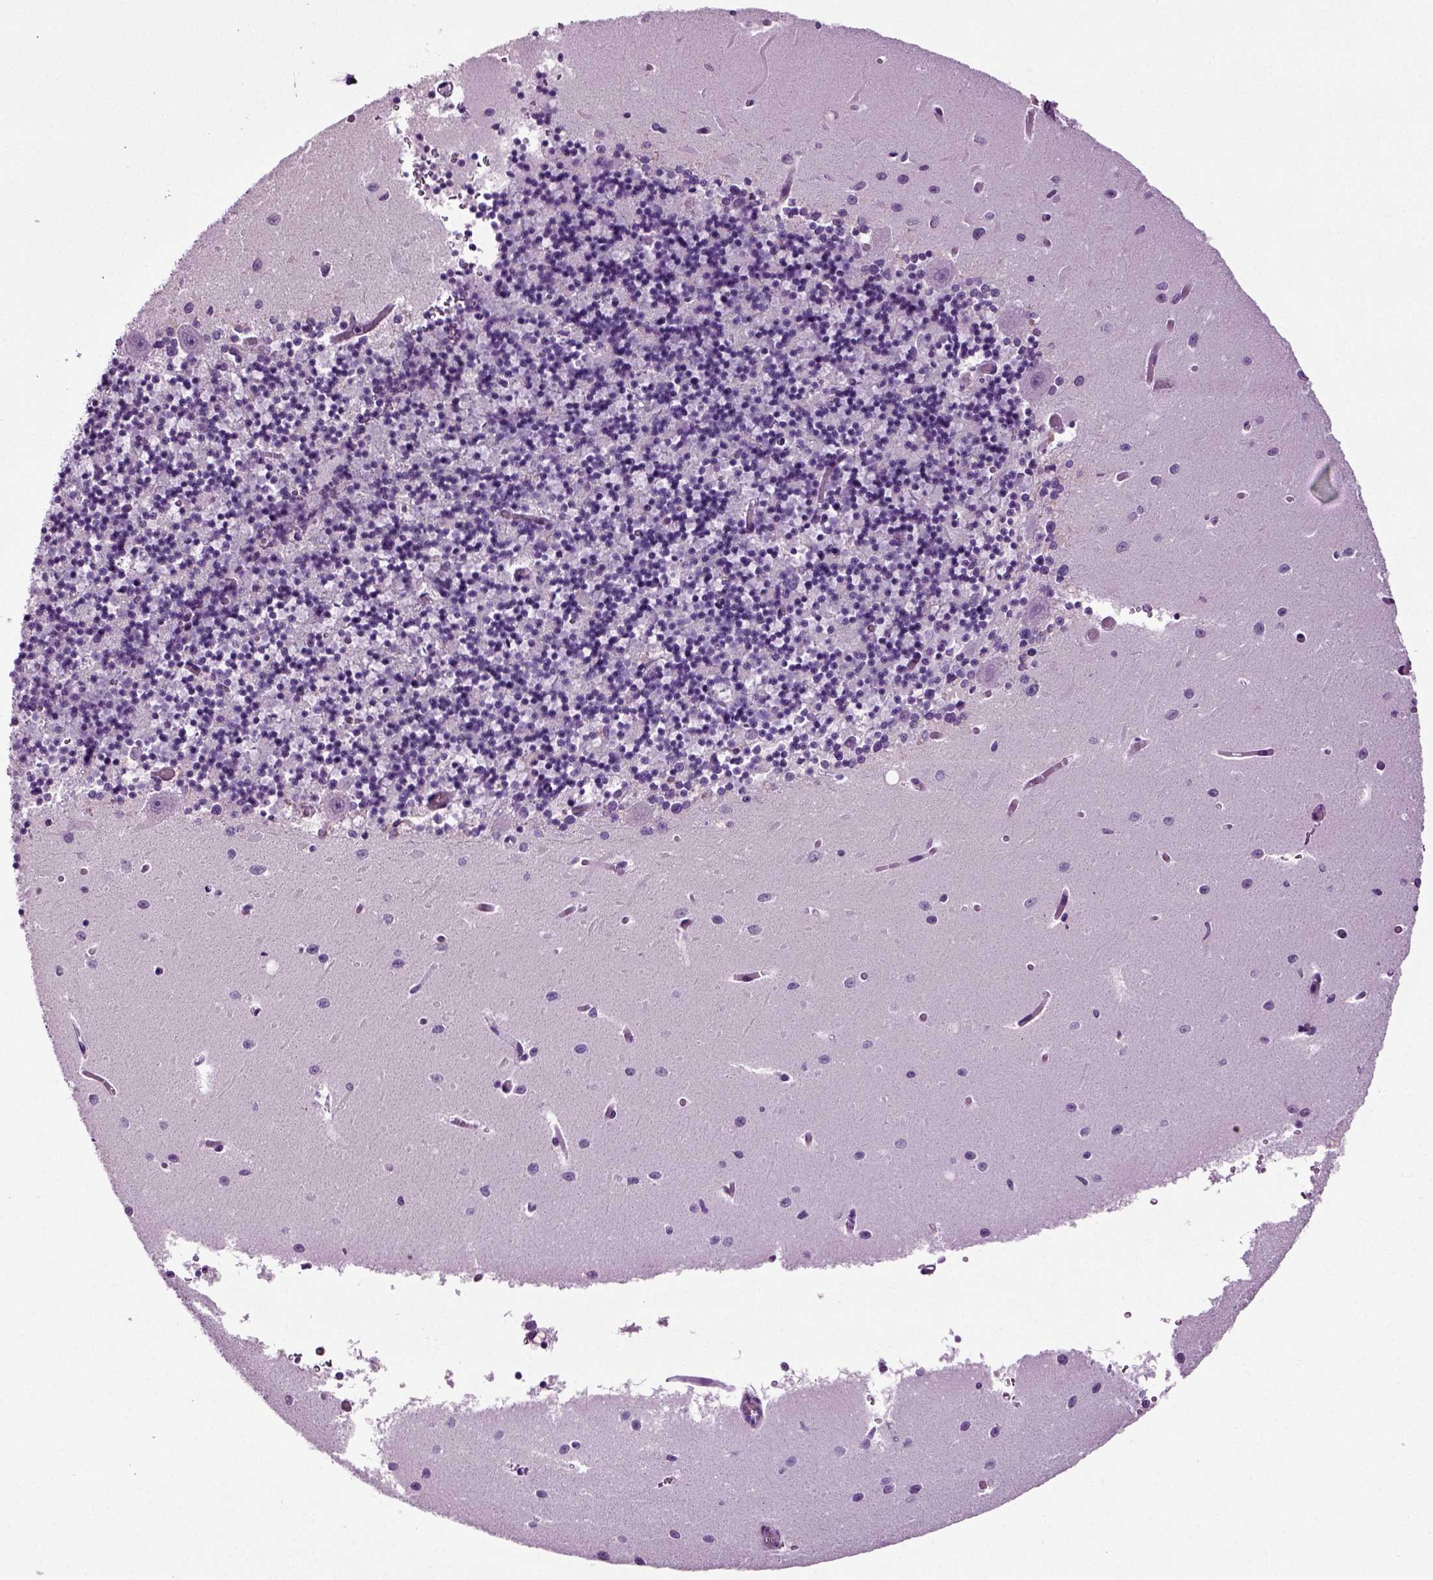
{"staining": {"intensity": "negative", "quantity": "none", "location": "none"}, "tissue": "cerebellum", "cell_type": "Cells in granular layer", "image_type": "normal", "snomed": [{"axis": "morphology", "description": "Normal tissue, NOS"}, {"axis": "topography", "description": "Cerebellum"}], "caption": "Immunohistochemistry of normal human cerebellum shows no positivity in cells in granular layer.", "gene": "DNAH10", "patient": {"sex": "female", "age": 64}}